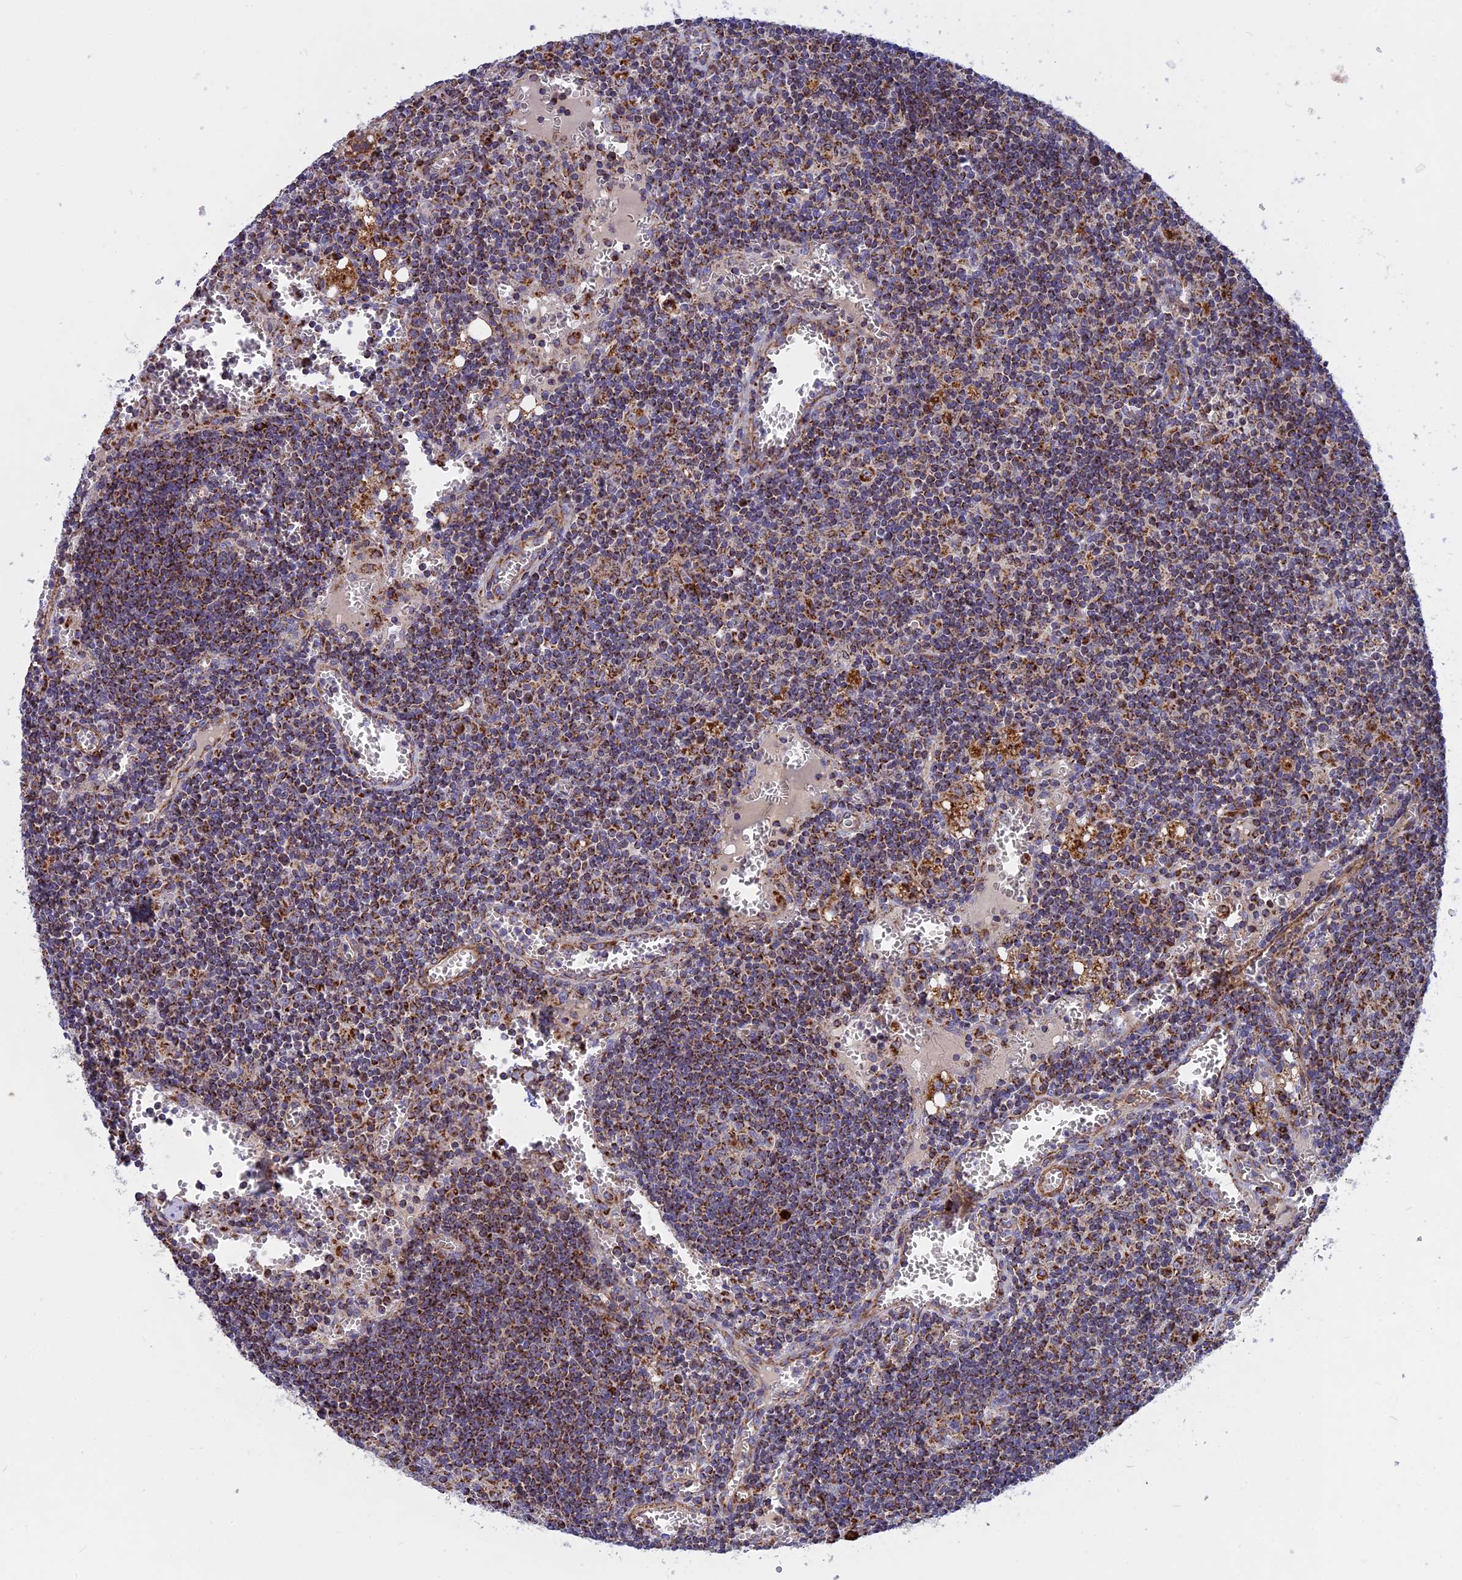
{"staining": {"intensity": "strong", "quantity": ">75%", "location": "cytoplasmic/membranous"}, "tissue": "lymph node", "cell_type": "Germinal center cells", "image_type": "normal", "snomed": [{"axis": "morphology", "description": "Normal tissue, NOS"}, {"axis": "topography", "description": "Lymph node"}], "caption": "IHC (DAB) staining of normal human lymph node reveals strong cytoplasmic/membranous protein staining in approximately >75% of germinal center cells.", "gene": "UQCRB", "patient": {"sex": "female", "age": 73}}